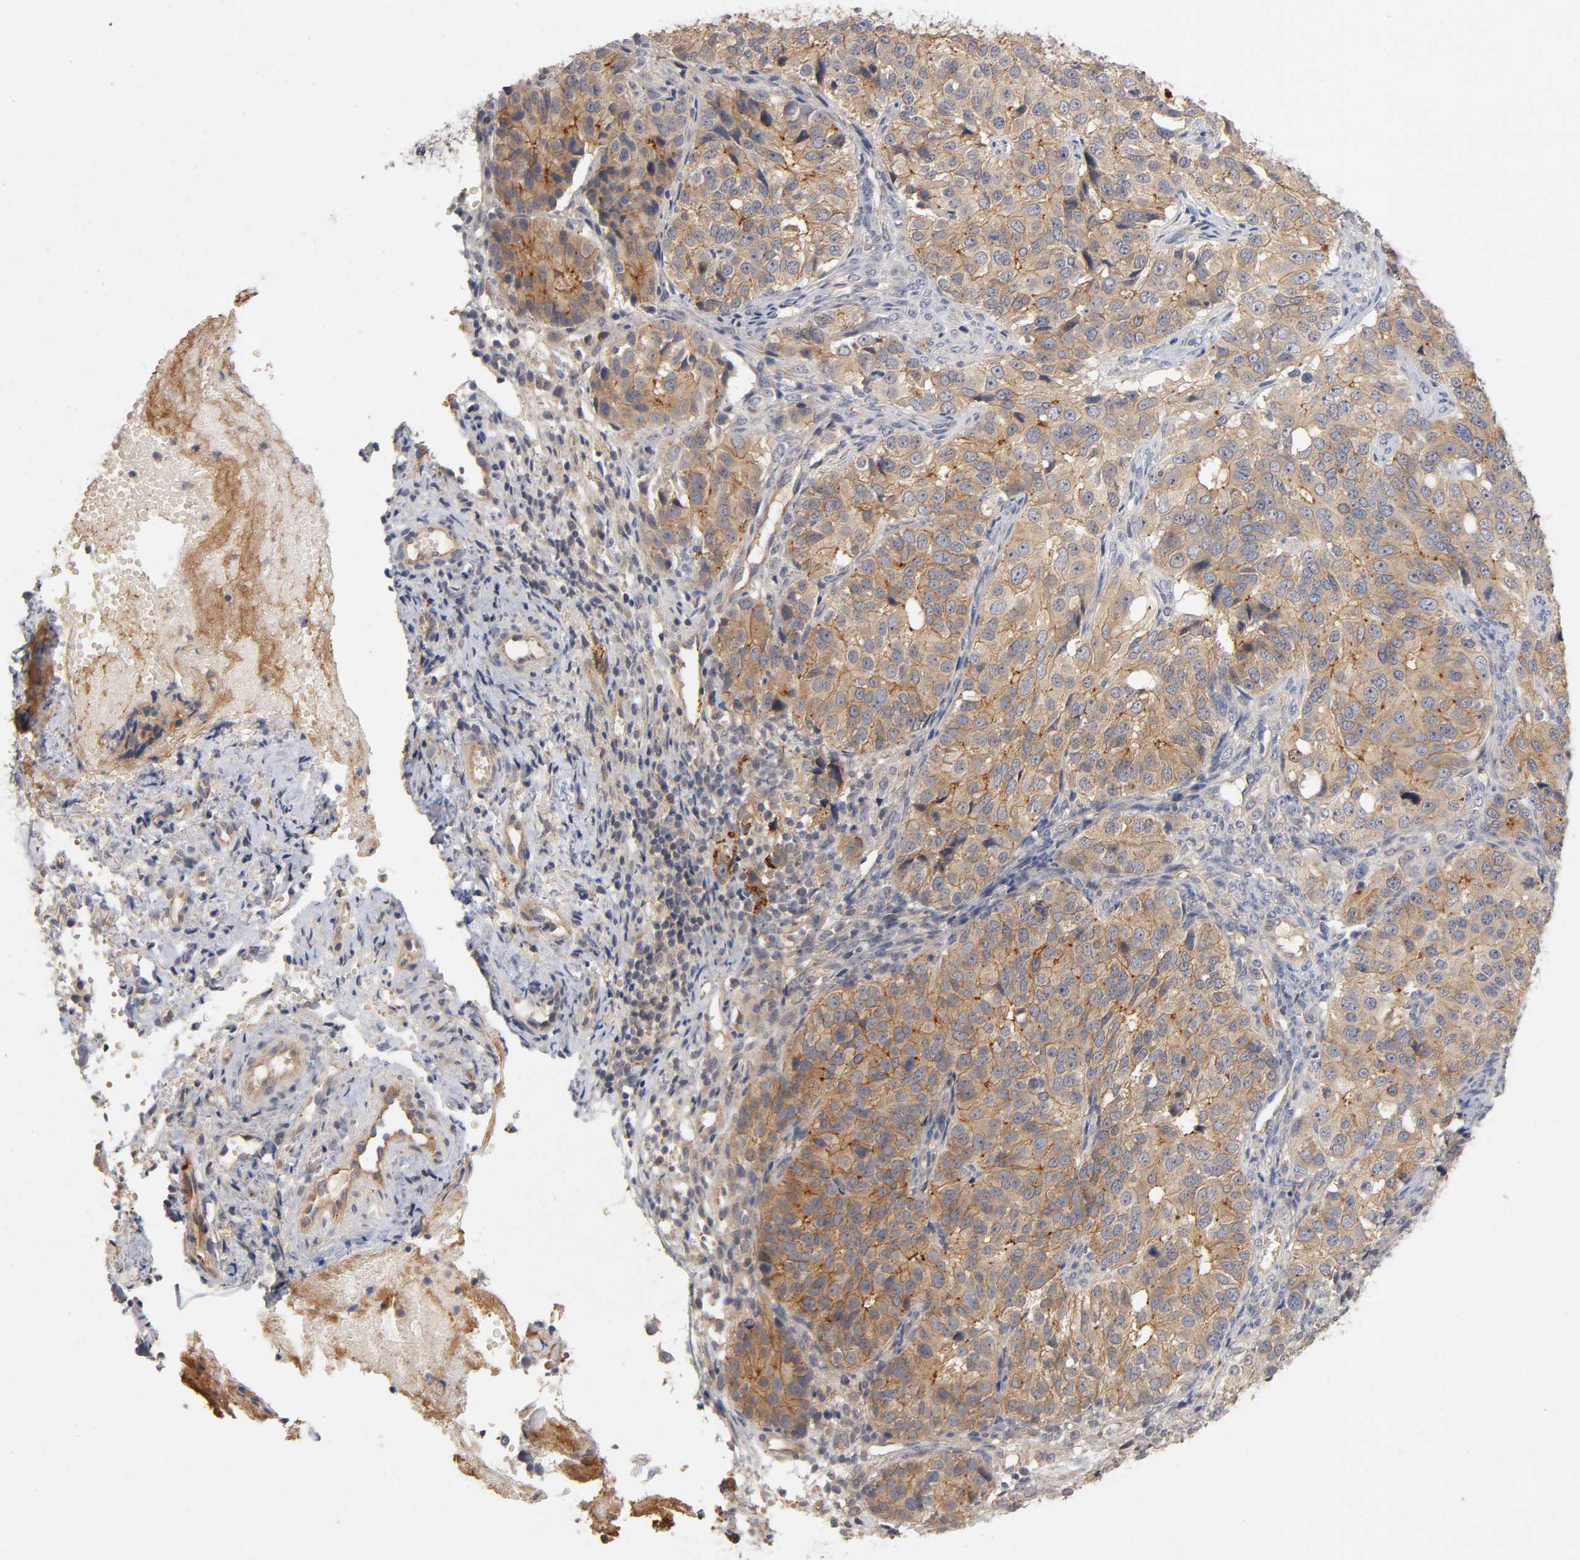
{"staining": {"intensity": "moderate", "quantity": ">75%", "location": "cytoplasmic/membranous"}, "tissue": "ovarian cancer", "cell_type": "Tumor cells", "image_type": "cancer", "snomed": [{"axis": "morphology", "description": "Carcinoma, endometroid"}, {"axis": "topography", "description": "Ovary"}], "caption": "Tumor cells demonstrate moderate cytoplasmic/membranous staining in about >75% of cells in endometroid carcinoma (ovarian).", "gene": "PDZD11", "patient": {"sex": "female", "age": 51}}